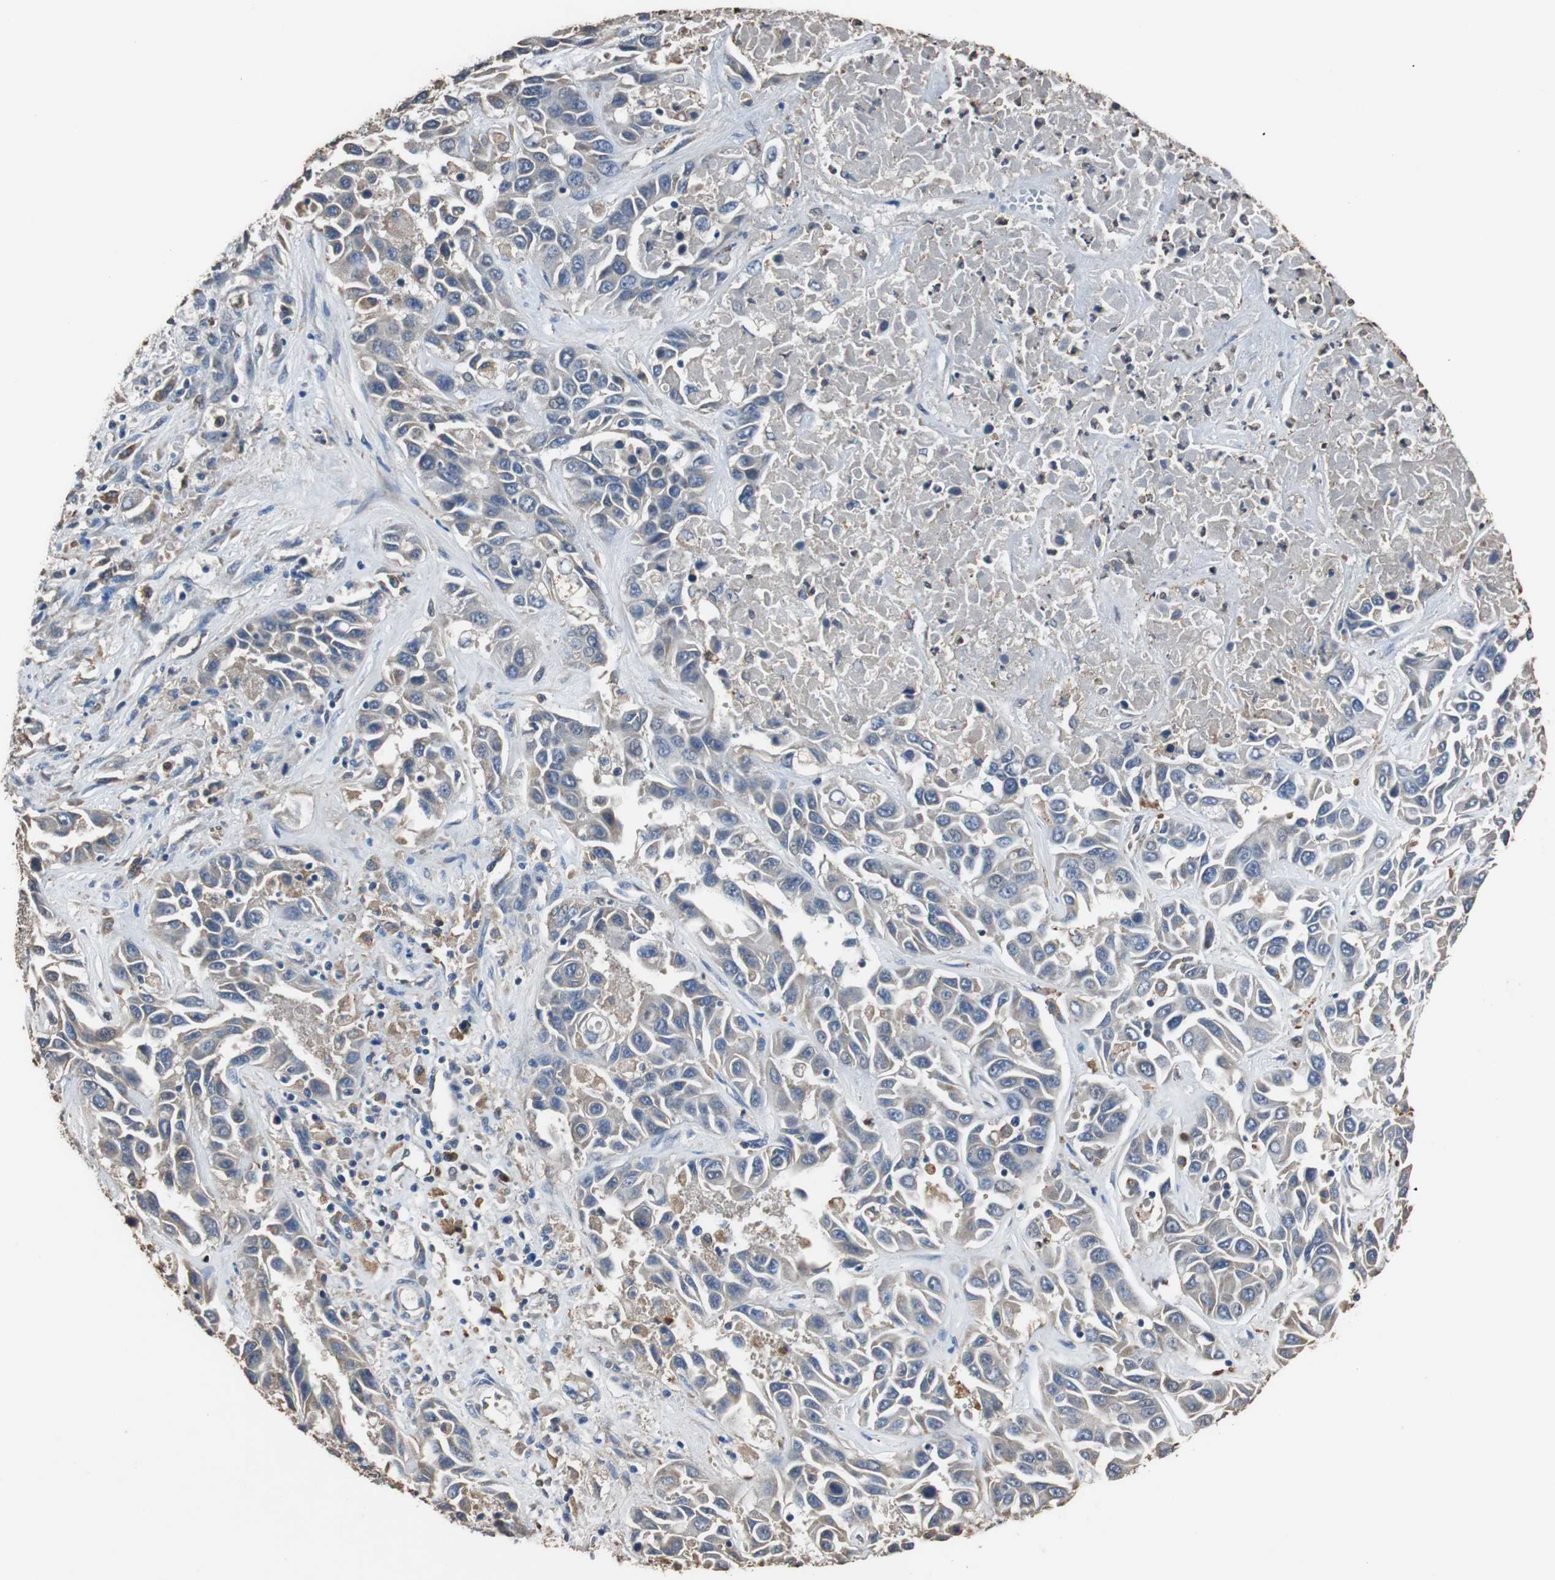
{"staining": {"intensity": "weak", "quantity": "<25%", "location": "cytoplasmic/membranous"}, "tissue": "liver cancer", "cell_type": "Tumor cells", "image_type": "cancer", "snomed": [{"axis": "morphology", "description": "Cholangiocarcinoma"}, {"axis": "topography", "description": "Liver"}], "caption": "Immunohistochemical staining of cholangiocarcinoma (liver) exhibits no significant positivity in tumor cells. (DAB (3,3'-diaminobenzidine) IHC with hematoxylin counter stain).", "gene": "SCIMP", "patient": {"sex": "female", "age": 52}}